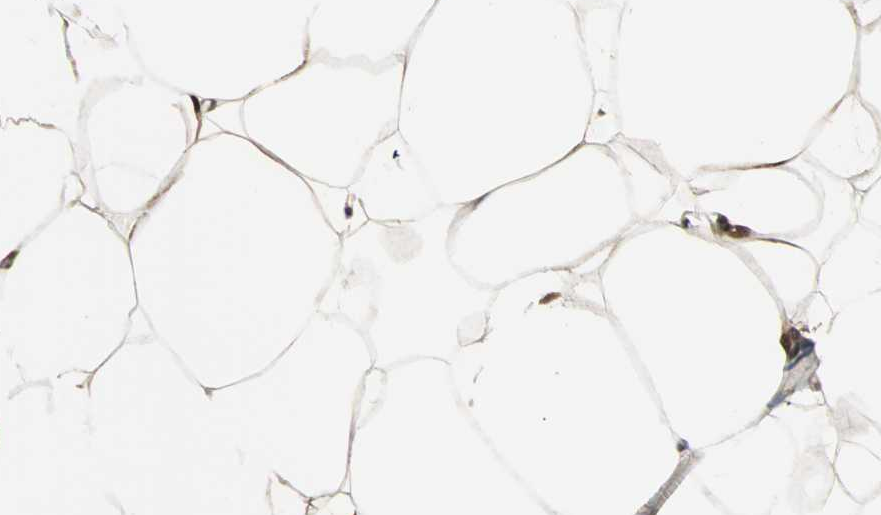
{"staining": {"intensity": "moderate", "quantity": "25%-75%", "location": "nuclear"}, "tissue": "adipose tissue", "cell_type": "Adipocytes", "image_type": "normal", "snomed": [{"axis": "morphology", "description": "Normal tissue, NOS"}, {"axis": "topography", "description": "Breast"}, {"axis": "topography", "description": "Adipose tissue"}], "caption": "The micrograph displays staining of normal adipose tissue, revealing moderate nuclear protein positivity (brown color) within adipocytes. (DAB IHC with brightfield microscopy, high magnification).", "gene": "ZNF44", "patient": {"sex": "female", "age": 25}}